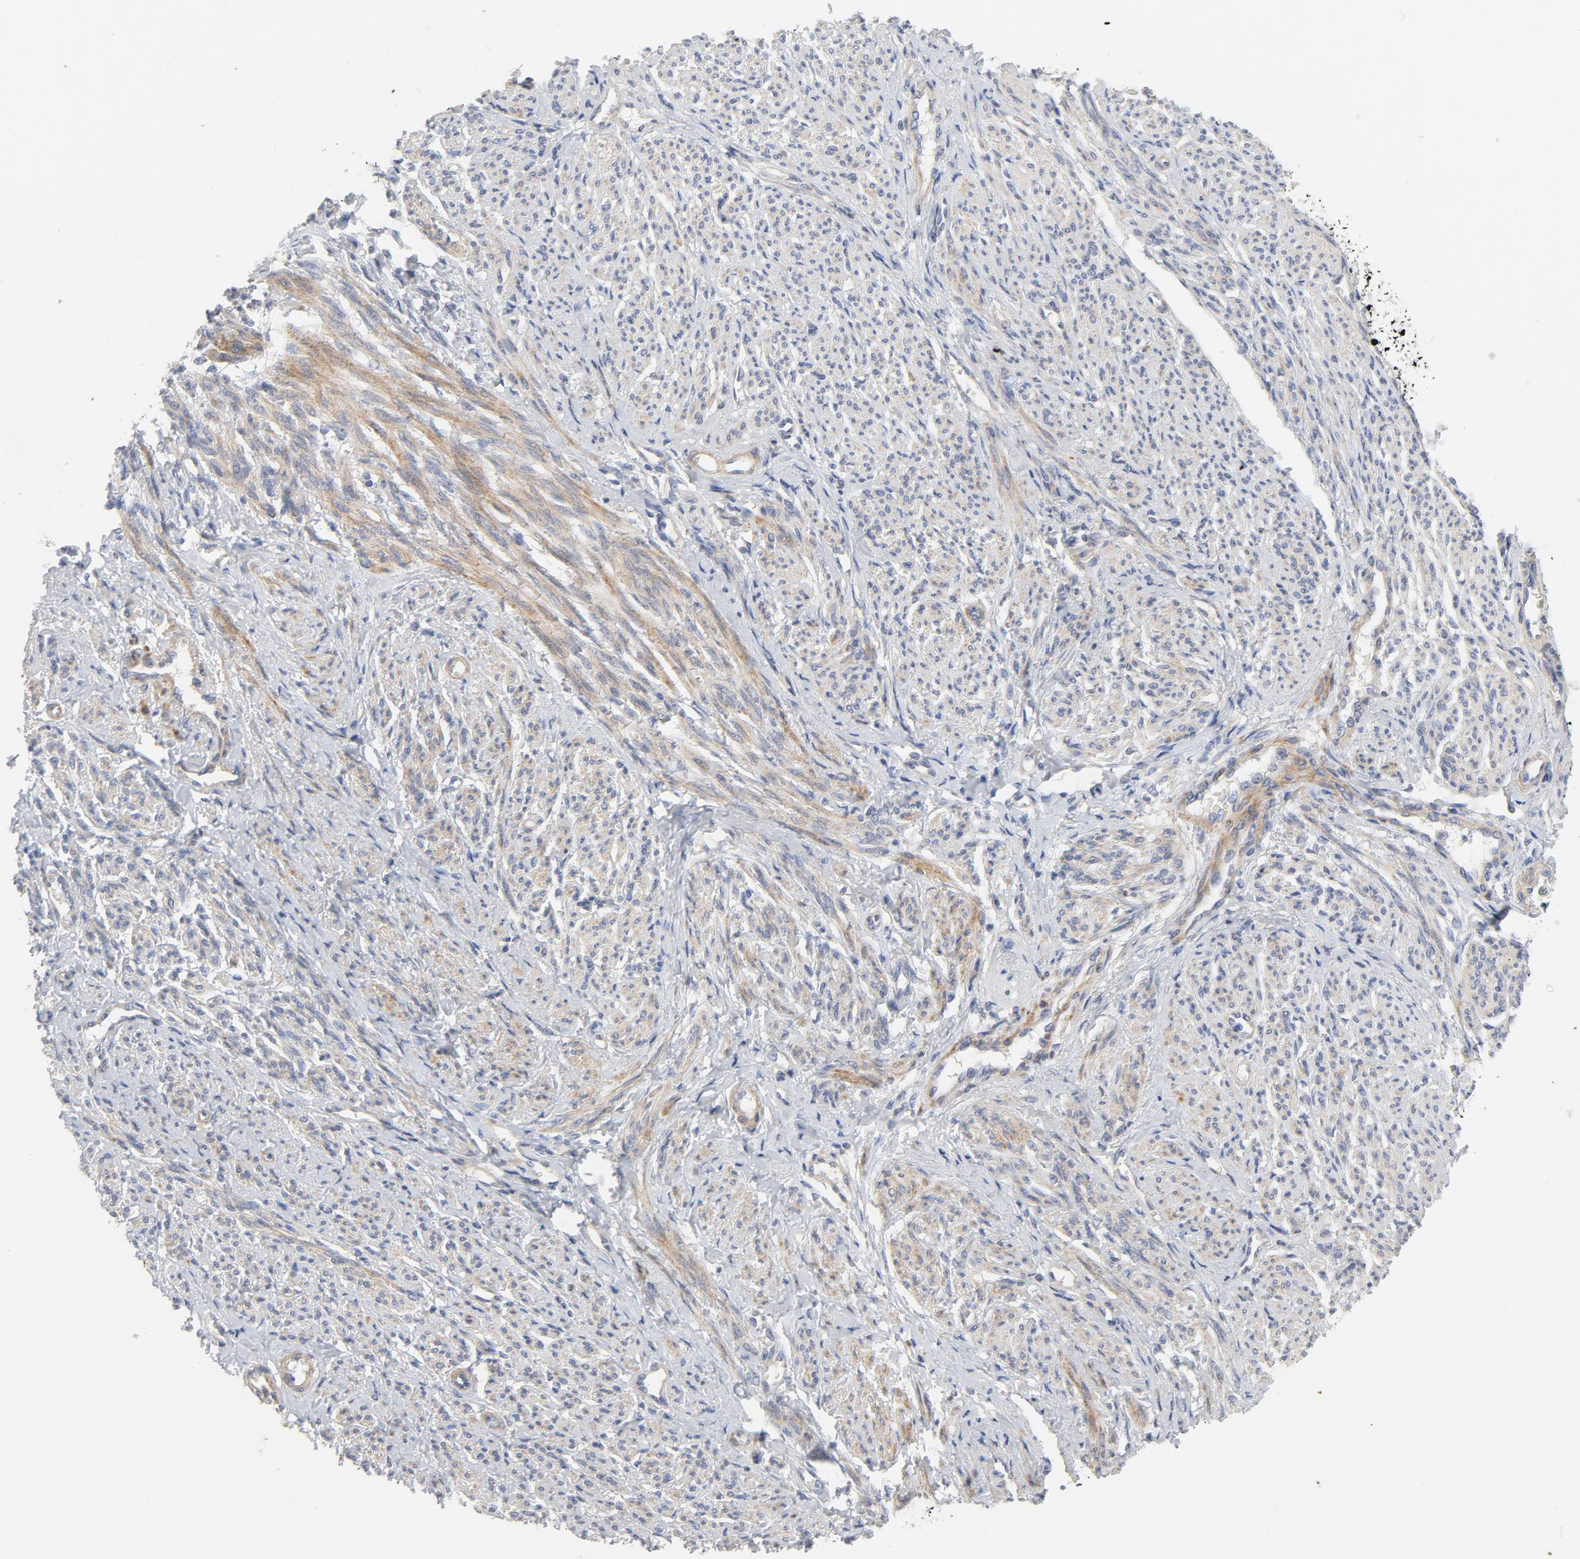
{"staining": {"intensity": "moderate", "quantity": ">75%", "location": "cytoplasmic/membranous"}, "tissue": "smooth muscle", "cell_type": "Smooth muscle cells", "image_type": "normal", "snomed": [{"axis": "morphology", "description": "Normal tissue, NOS"}, {"axis": "topography", "description": "Smooth muscle"}], "caption": "High-power microscopy captured an immunohistochemistry (IHC) photomicrograph of normal smooth muscle, revealing moderate cytoplasmic/membranous expression in approximately >75% of smooth muscle cells.", "gene": "ROCK1", "patient": {"sex": "female", "age": 65}}